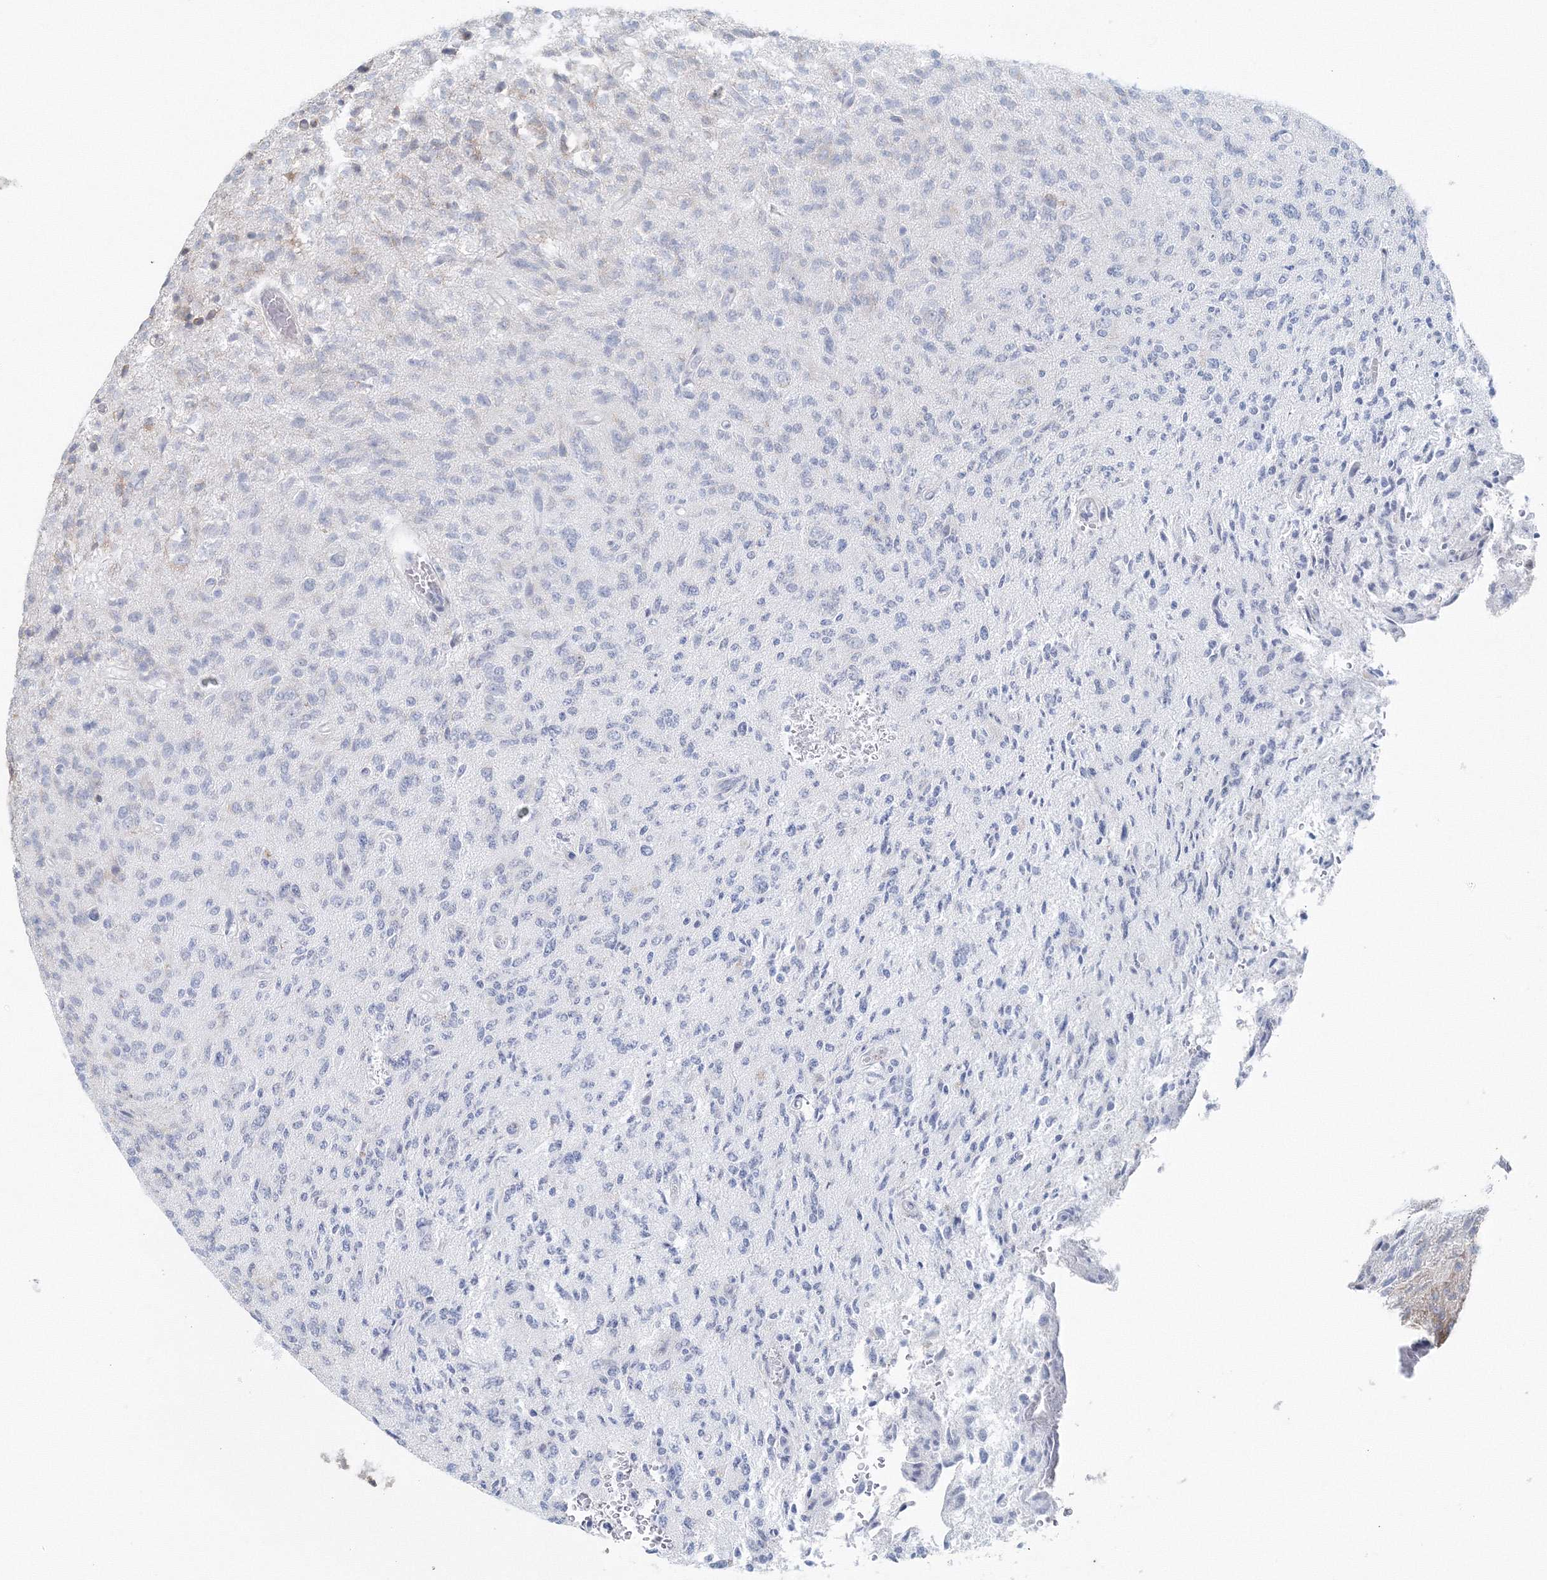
{"staining": {"intensity": "negative", "quantity": "none", "location": "none"}, "tissue": "glioma", "cell_type": "Tumor cells", "image_type": "cancer", "snomed": [{"axis": "morphology", "description": "Glioma, malignant, High grade"}, {"axis": "topography", "description": "Brain"}], "caption": "IHC of human malignant glioma (high-grade) exhibits no staining in tumor cells.", "gene": "RCN1", "patient": {"sex": "female", "age": 57}}